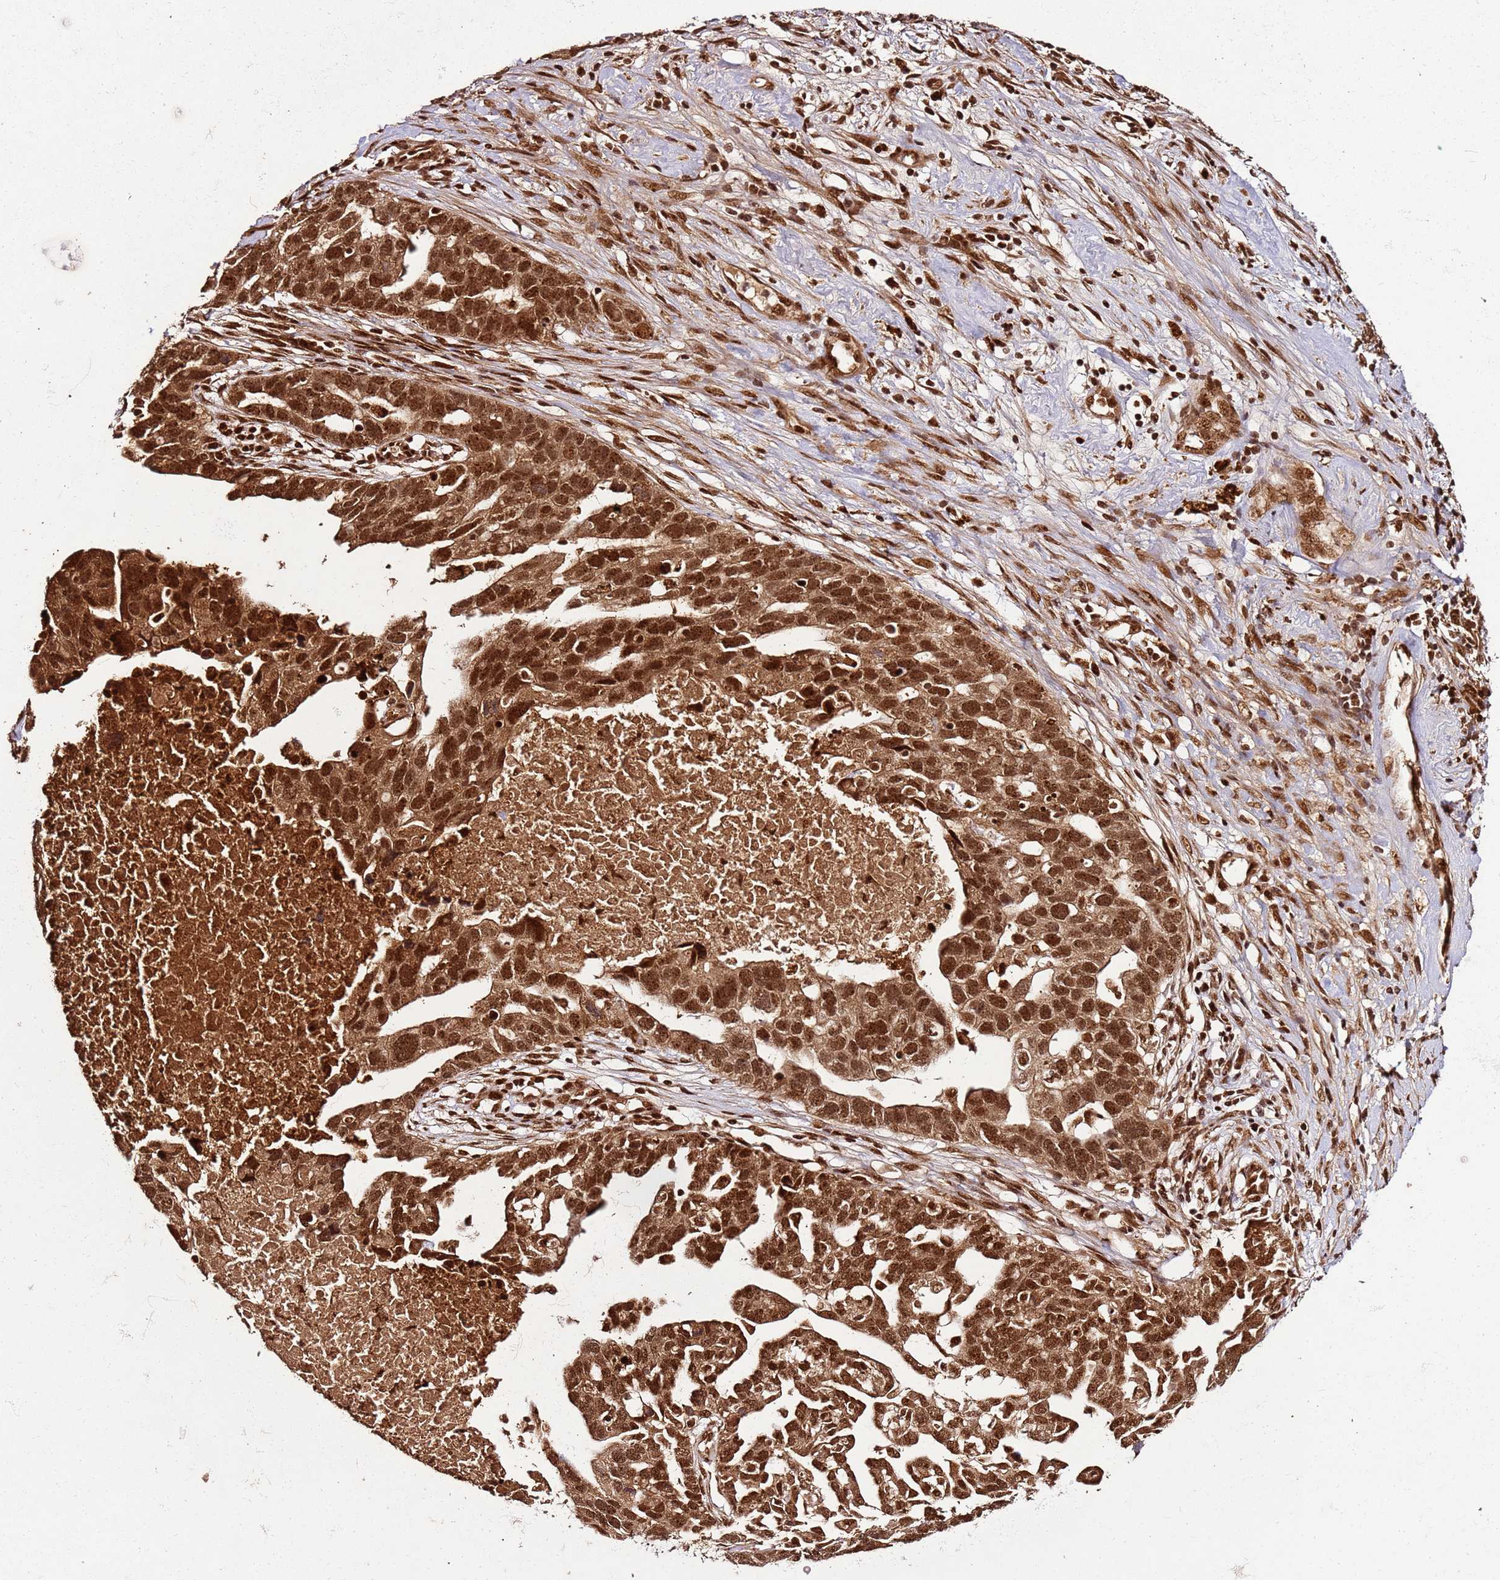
{"staining": {"intensity": "strong", "quantity": ">75%", "location": "cytoplasmic/membranous,nuclear"}, "tissue": "ovarian cancer", "cell_type": "Tumor cells", "image_type": "cancer", "snomed": [{"axis": "morphology", "description": "Cystadenocarcinoma, serous, NOS"}, {"axis": "topography", "description": "Ovary"}], "caption": "IHC of ovarian serous cystadenocarcinoma exhibits high levels of strong cytoplasmic/membranous and nuclear positivity in approximately >75% of tumor cells.", "gene": "XRN2", "patient": {"sex": "female", "age": 54}}